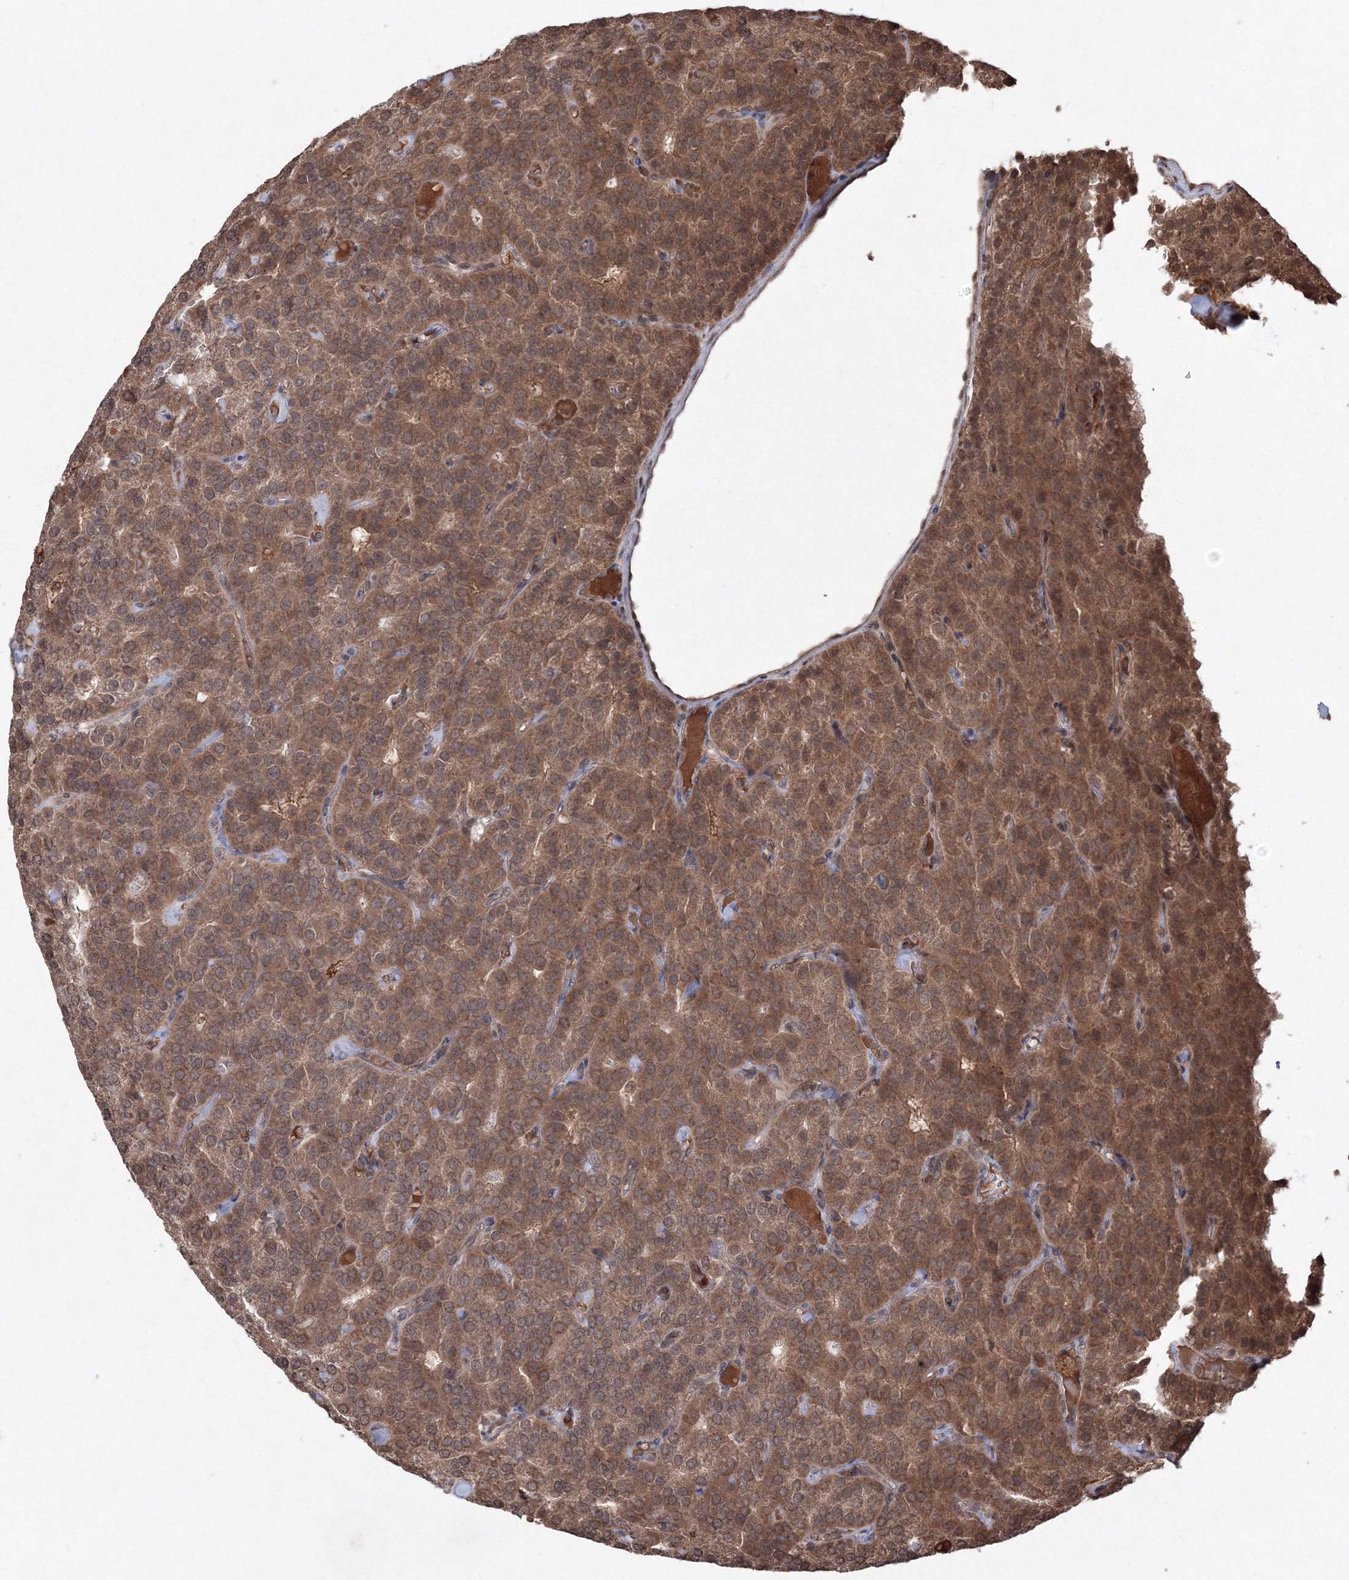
{"staining": {"intensity": "strong", "quantity": "25%-75%", "location": "cytoplasmic/membranous,nuclear"}, "tissue": "parathyroid gland", "cell_type": "Glandular cells", "image_type": "normal", "snomed": [{"axis": "morphology", "description": "Normal tissue, NOS"}, {"axis": "morphology", "description": "Adenoma, NOS"}, {"axis": "topography", "description": "Parathyroid gland"}], "caption": "DAB immunohistochemical staining of unremarkable parathyroid gland displays strong cytoplasmic/membranous,nuclear protein positivity in approximately 25%-75% of glandular cells.", "gene": "PEX13", "patient": {"sex": "female", "age": 86}}